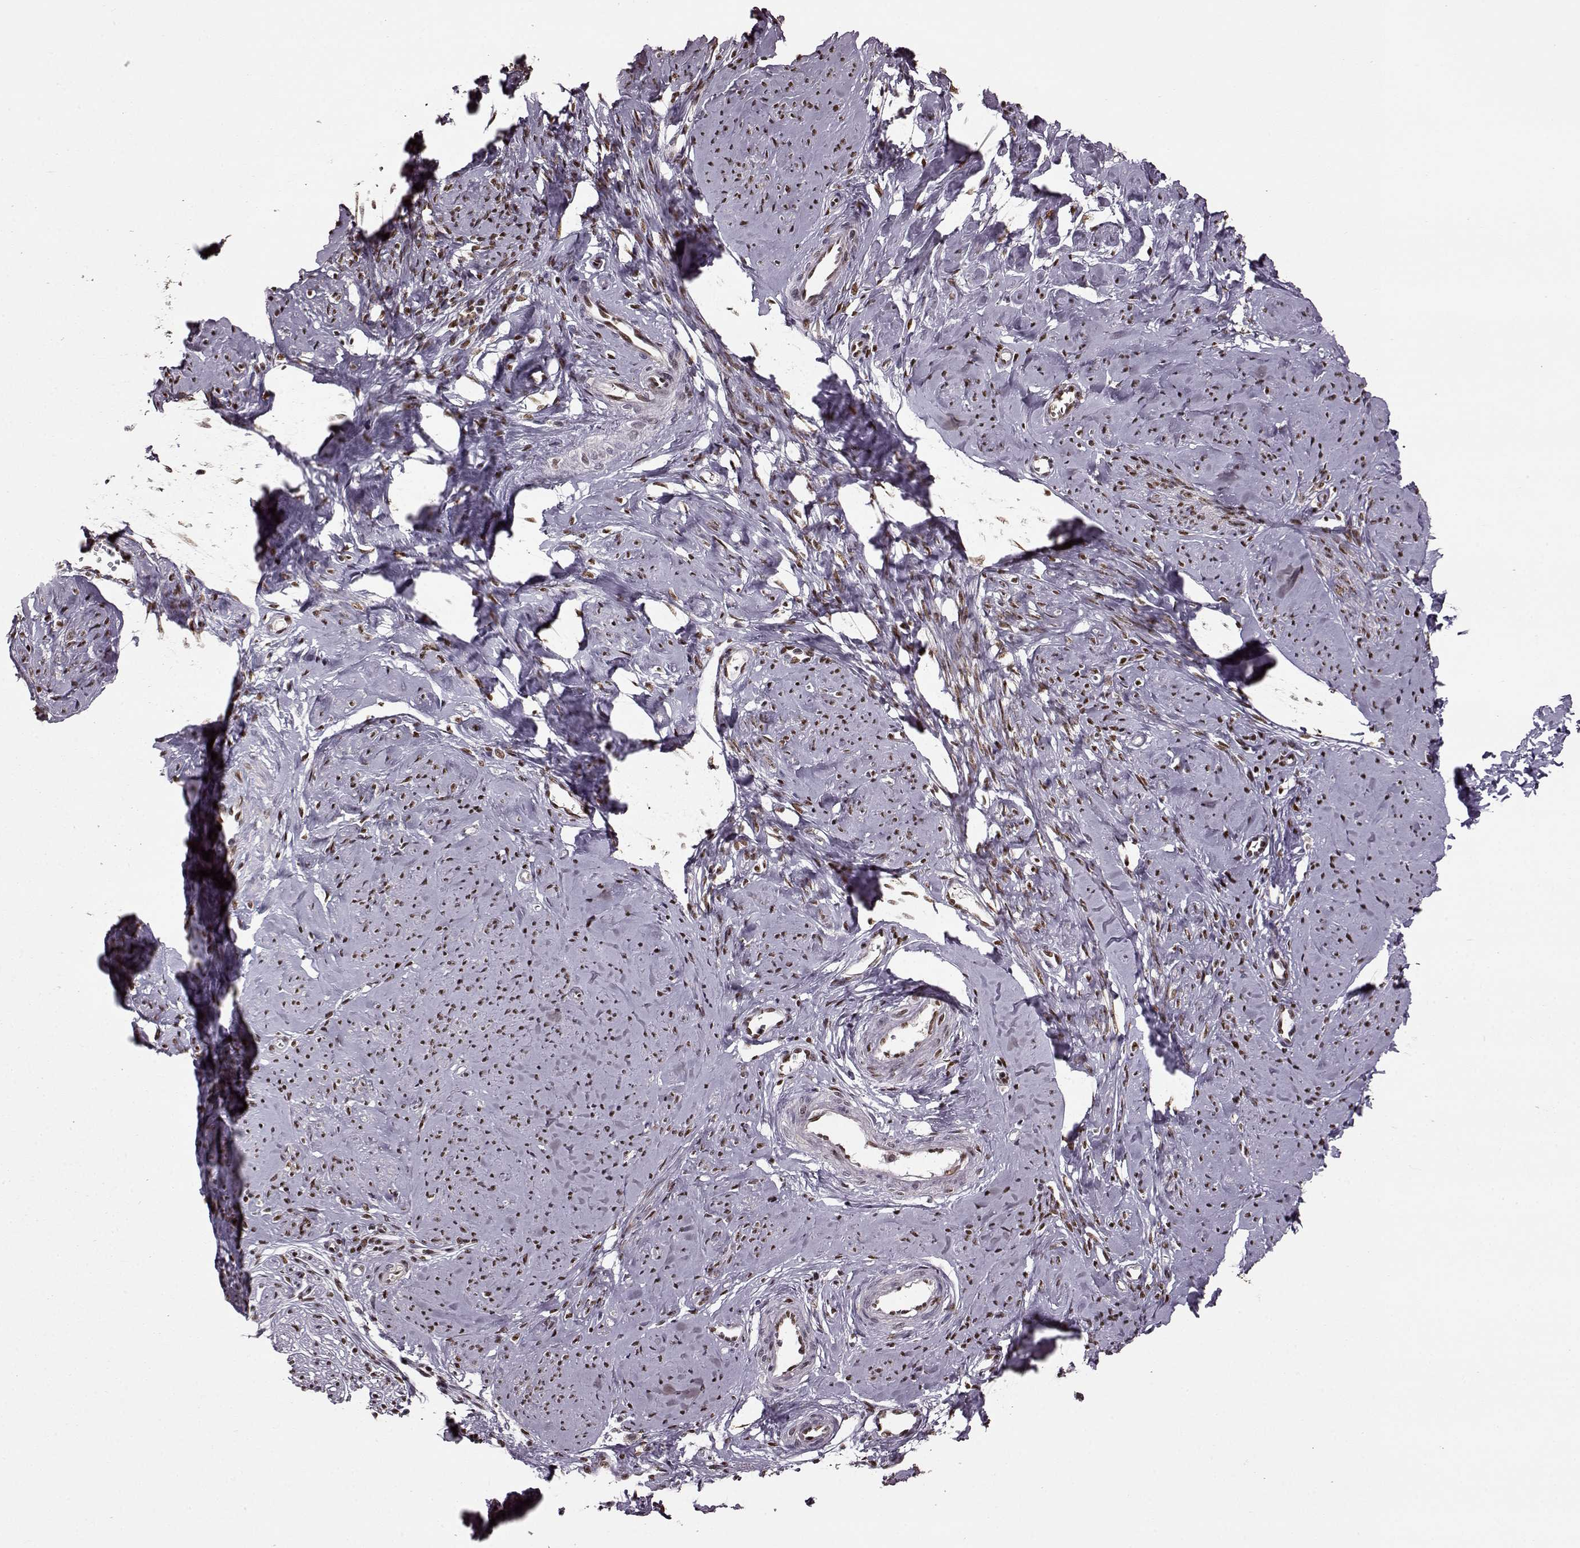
{"staining": {"intensity": "weak", "quantity": "25%-75%", "location": "nuclear"}, "tissue": "smooth muscle", "cell_type": "Smooth muscle cells", "image_type": "normal", "snomed": [{"axis": "morphology", "description": "Normal tissue, NOS"}, {"axis": "topography", "description": "Smooth muscle"}], "caption": "Approximately 25%-75% of smooth muscle cells in normal smooth muscle exhibit weak nuclear protein staining as visualized by brown immunohistochemical staining.", "gene": "FTO", "patient": {"sex": "female", "age": 48}}